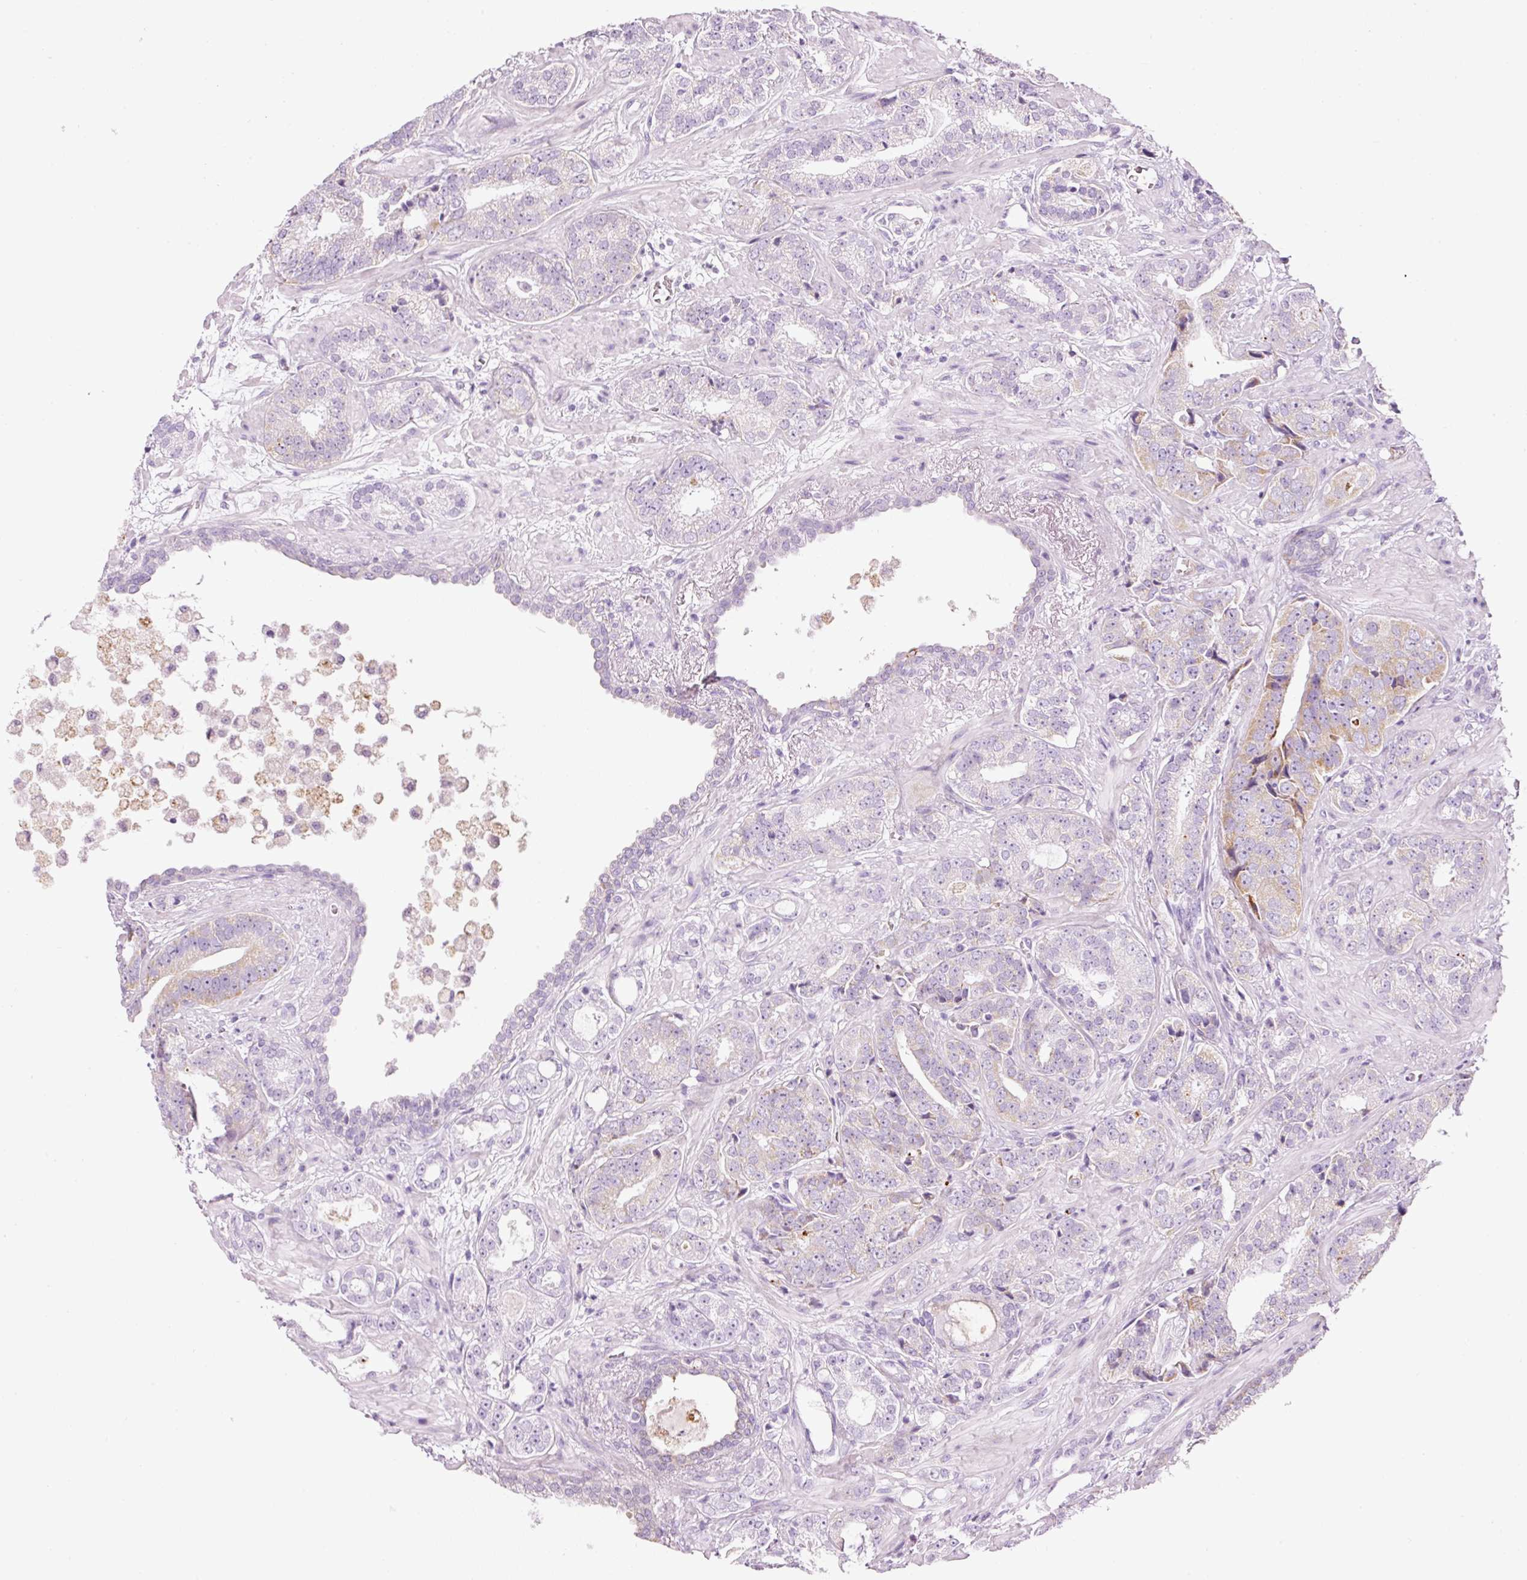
{"staining": {"intensity": "negative", "quantity": "none", "location": "none"}, "tissue": "prostate cancer", "cell_type": "Tumor cells", "image_type": "cancer", "snomed": [{"axis": "morphology", "description": "Adenocarcinoma, High grade"}, {"axis": "topography", "description": "Prostate"}], "caption": "A high-resolution micrograph shows immunohistochemistry staining of prostate cancer, which displays no significant expression in tumor cells. (DAB immunohistochemistry (IHC) visualized using brightfield microscopy, high magnification).", "gene": "CARD16", "patient": {"sex": "male", "age": 71}}